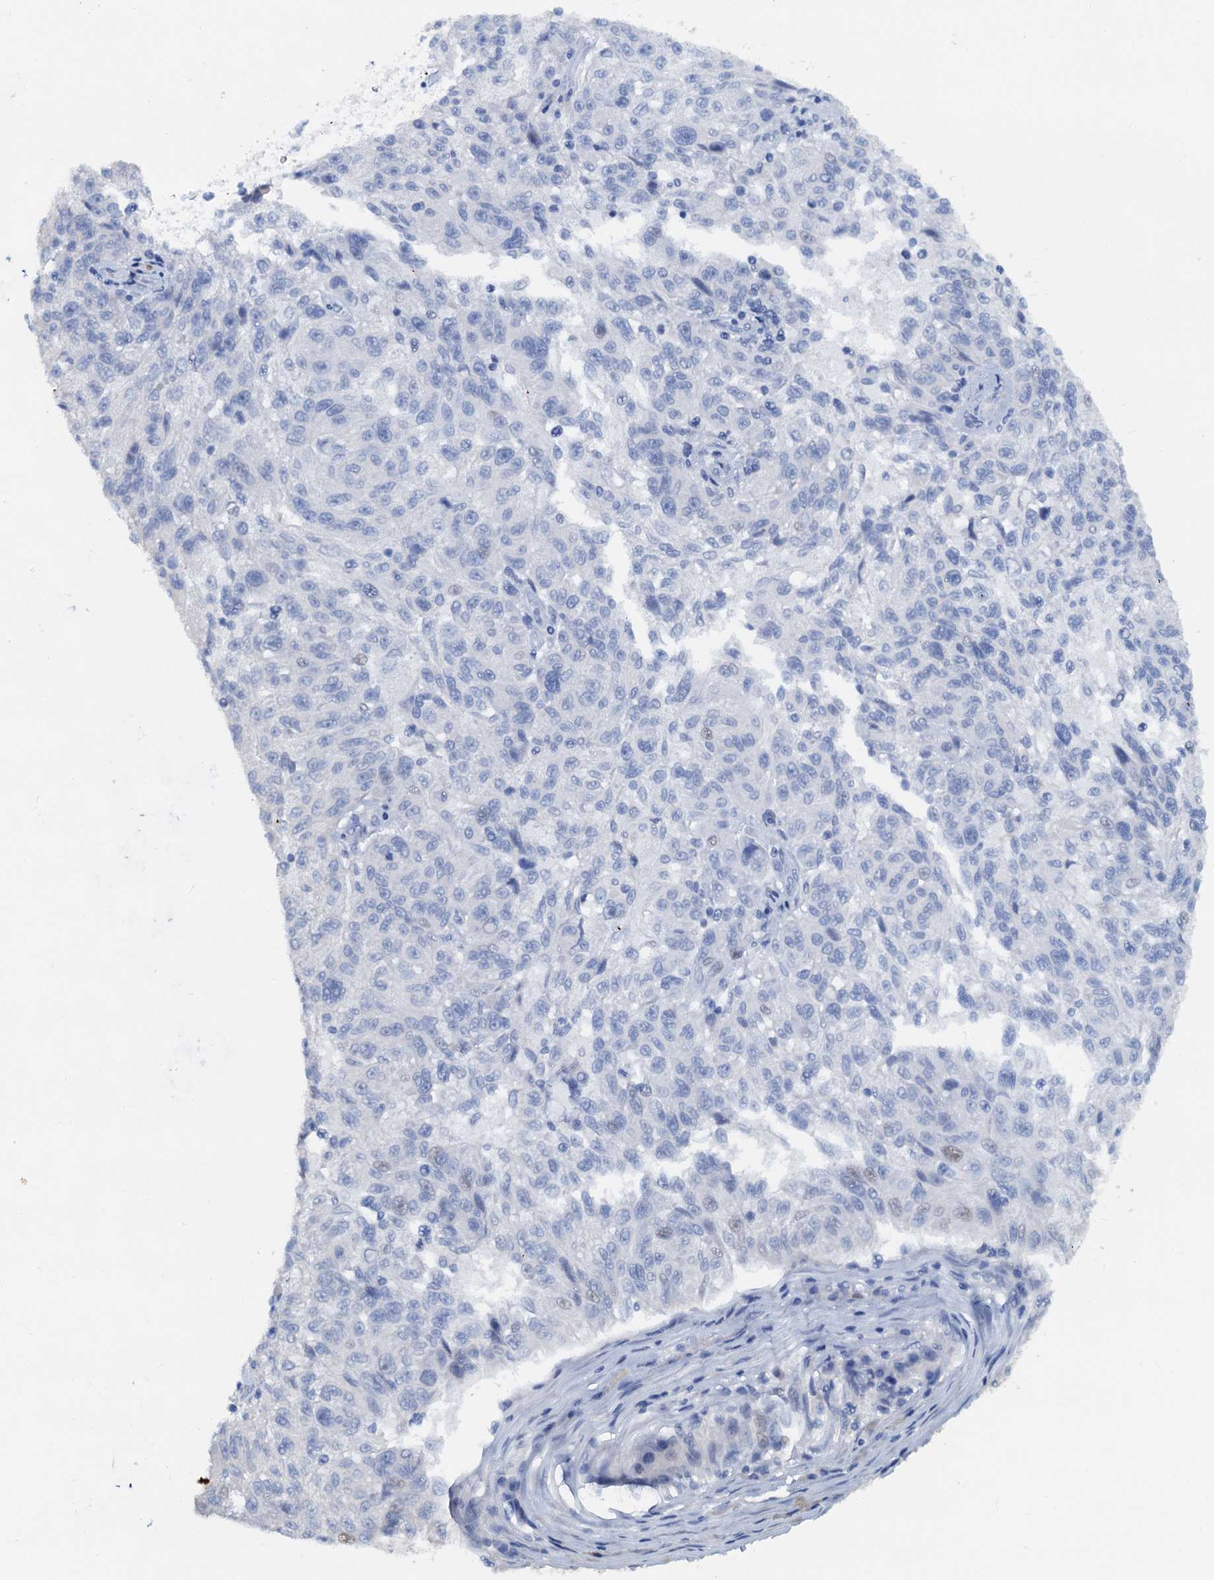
{"staining": {"intensity": "negative", "quantity": "none", "location": "none"}, "tissue": "melanoma", "cell_type": "Tumor cells", "image_type": "cancer", "snomed": [{"axis": "morphology", "description": "Malignant melanoma, NOS"}, {"axis": "topography", "description": "Skin"}], "caption": "Tumor cells show no significant protein expression in melanoma.", "gene": "PTGES3", "patient": {"sex": "male", "age": 53}}